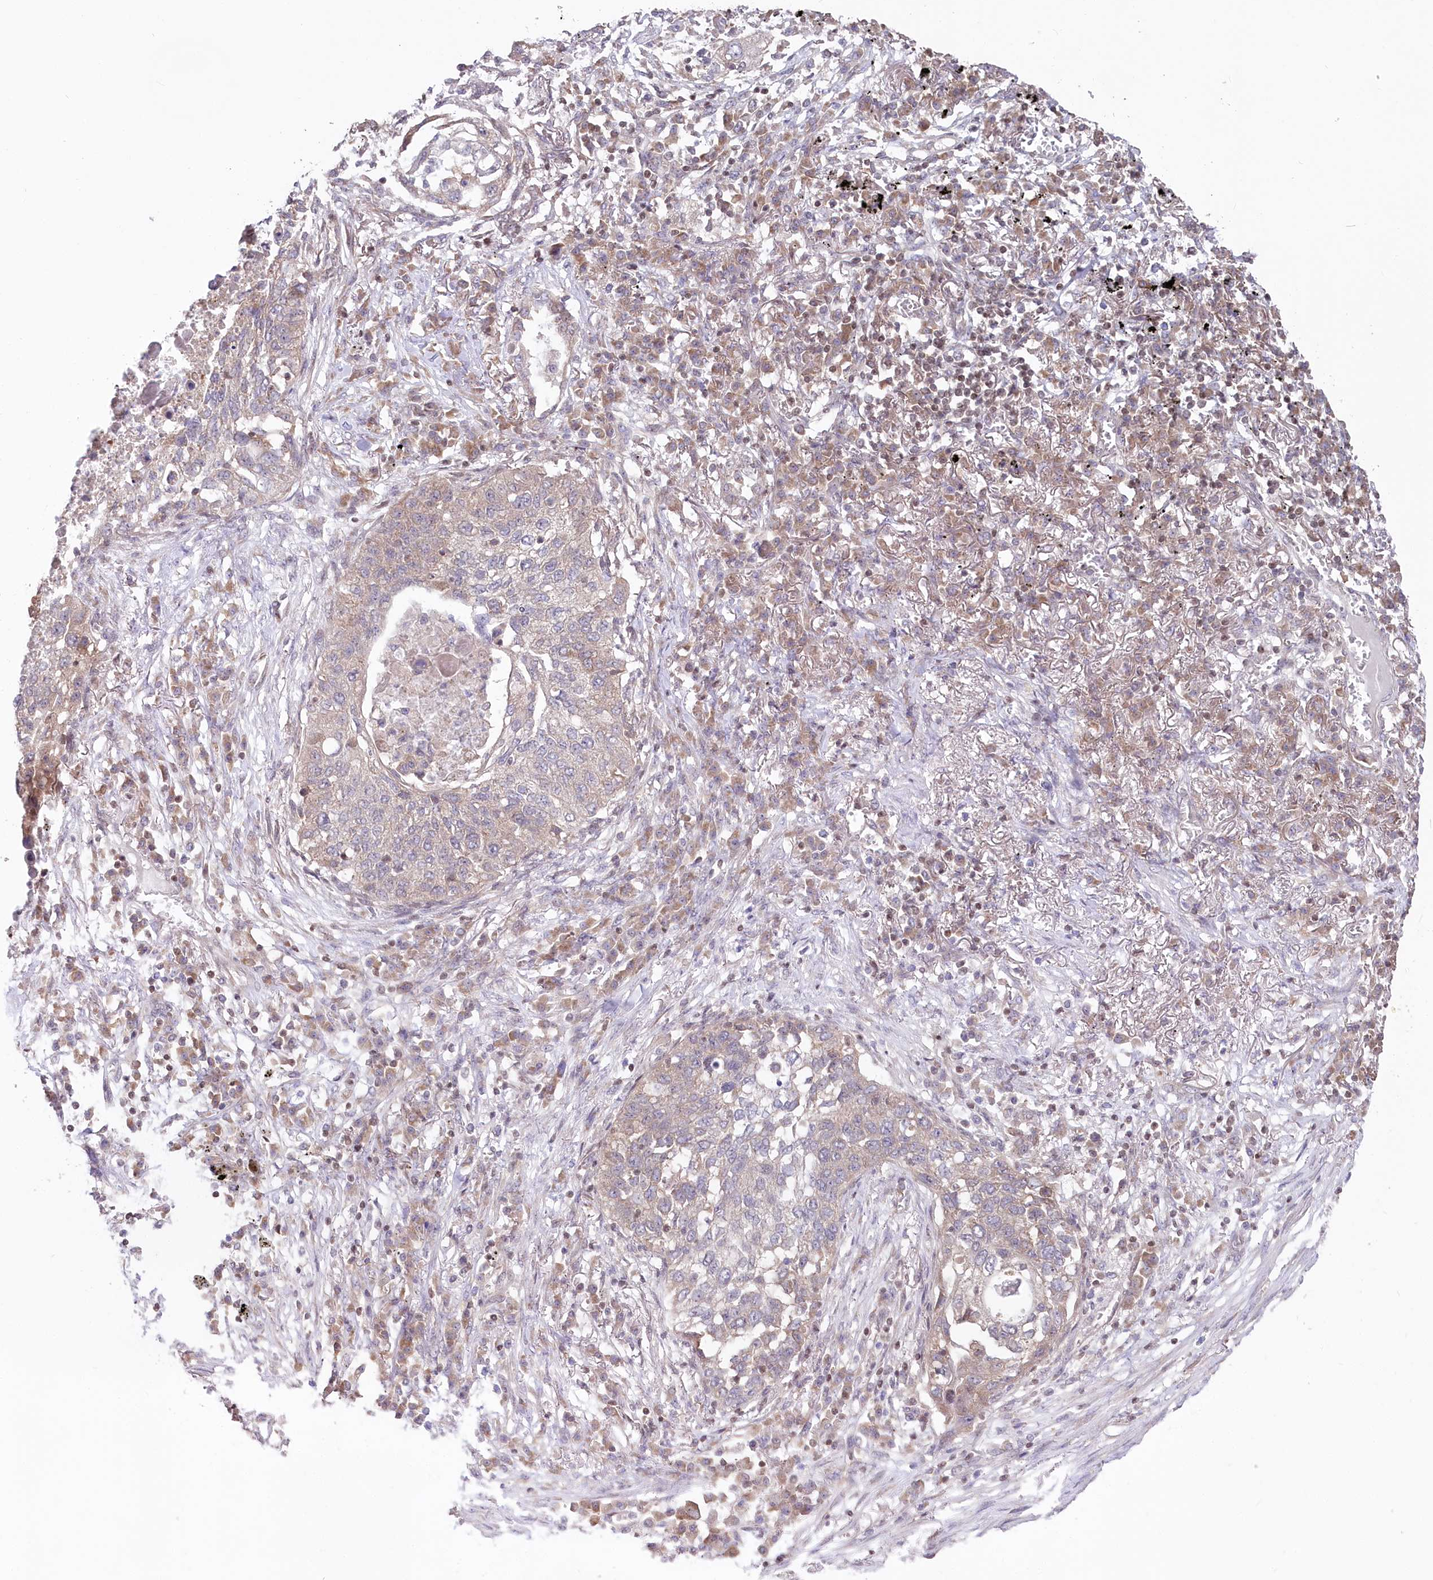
{"staining": {"intensity": "negative", "quantity": "none", "location": "none"}, "tissue": "lung cancer", "cell_type": "Tumor cells", "image_type": "cancer", "snomed": [{"axis": "morphology", "description": "Squamous cell carcinoma, NOS"}, {"axis": "topography", "description": "Lung"}], "caption": "Tumor cells are negative for brown protein staining in lung squamous cell carcinoma.", "gene": "CGGBP1", "patient": {"sex": "female", "age": 63}}